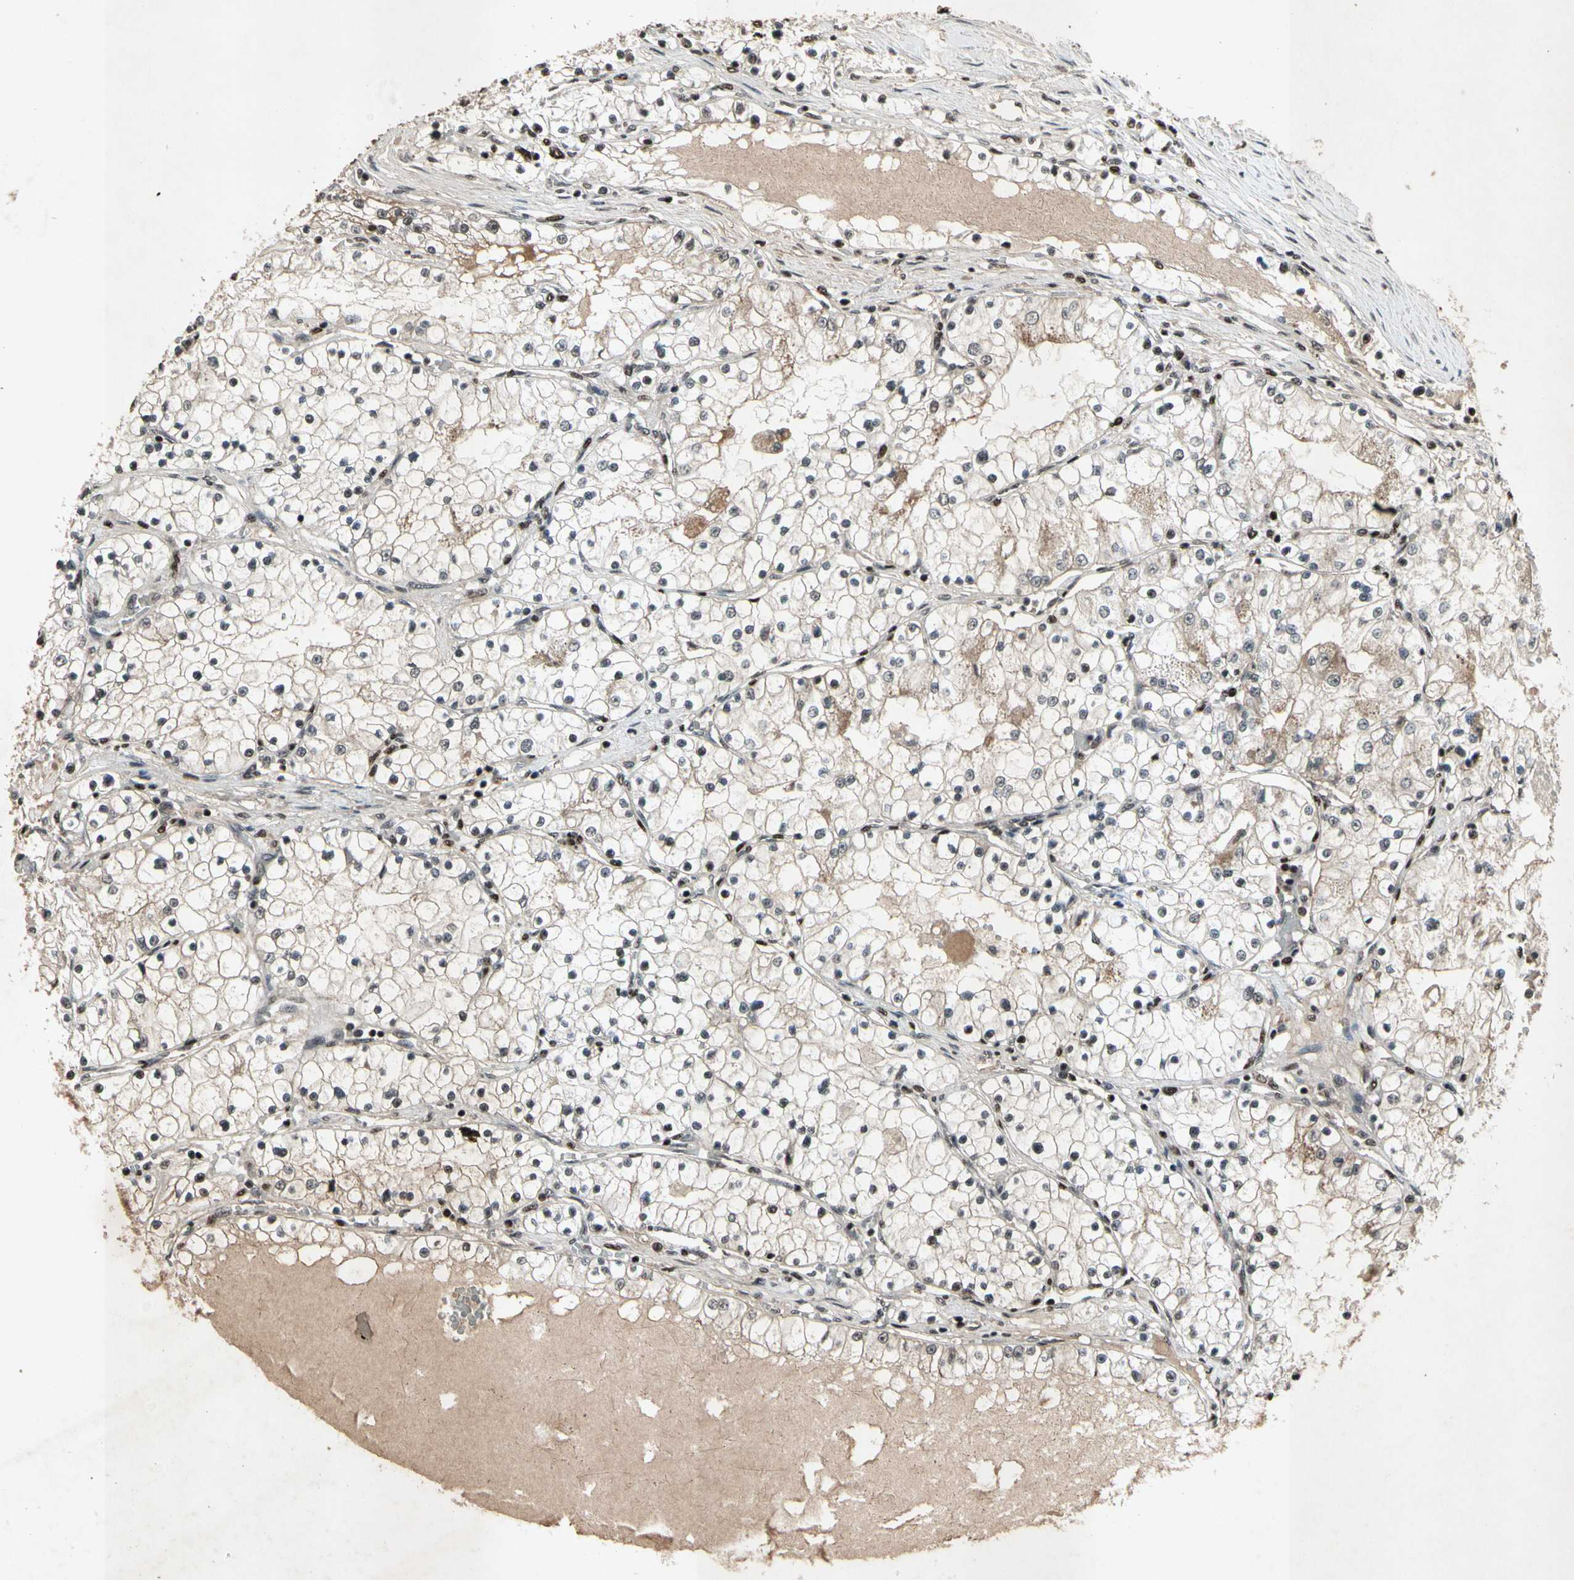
{"staining": {"intensity": "weak", "quantity": "25%-75%", "location": "nuclear"}, "tissue": "renal cancer", "cell_type": "Tumor cells", "image_type": "cancer", "snomed": [{"axis": "morphology", "description": "Adenocarcinoma, NOS"}, {"axis": "topography", "description": "Kidney"}], "caption": "Renal adenocarcinoma was stained to show a protein in brown. There is low levels of weak nuclear expression in about 25%-75% of tumor cells.", "gene": "TBX2", "patient": {"sex": "male", "age": 68}}